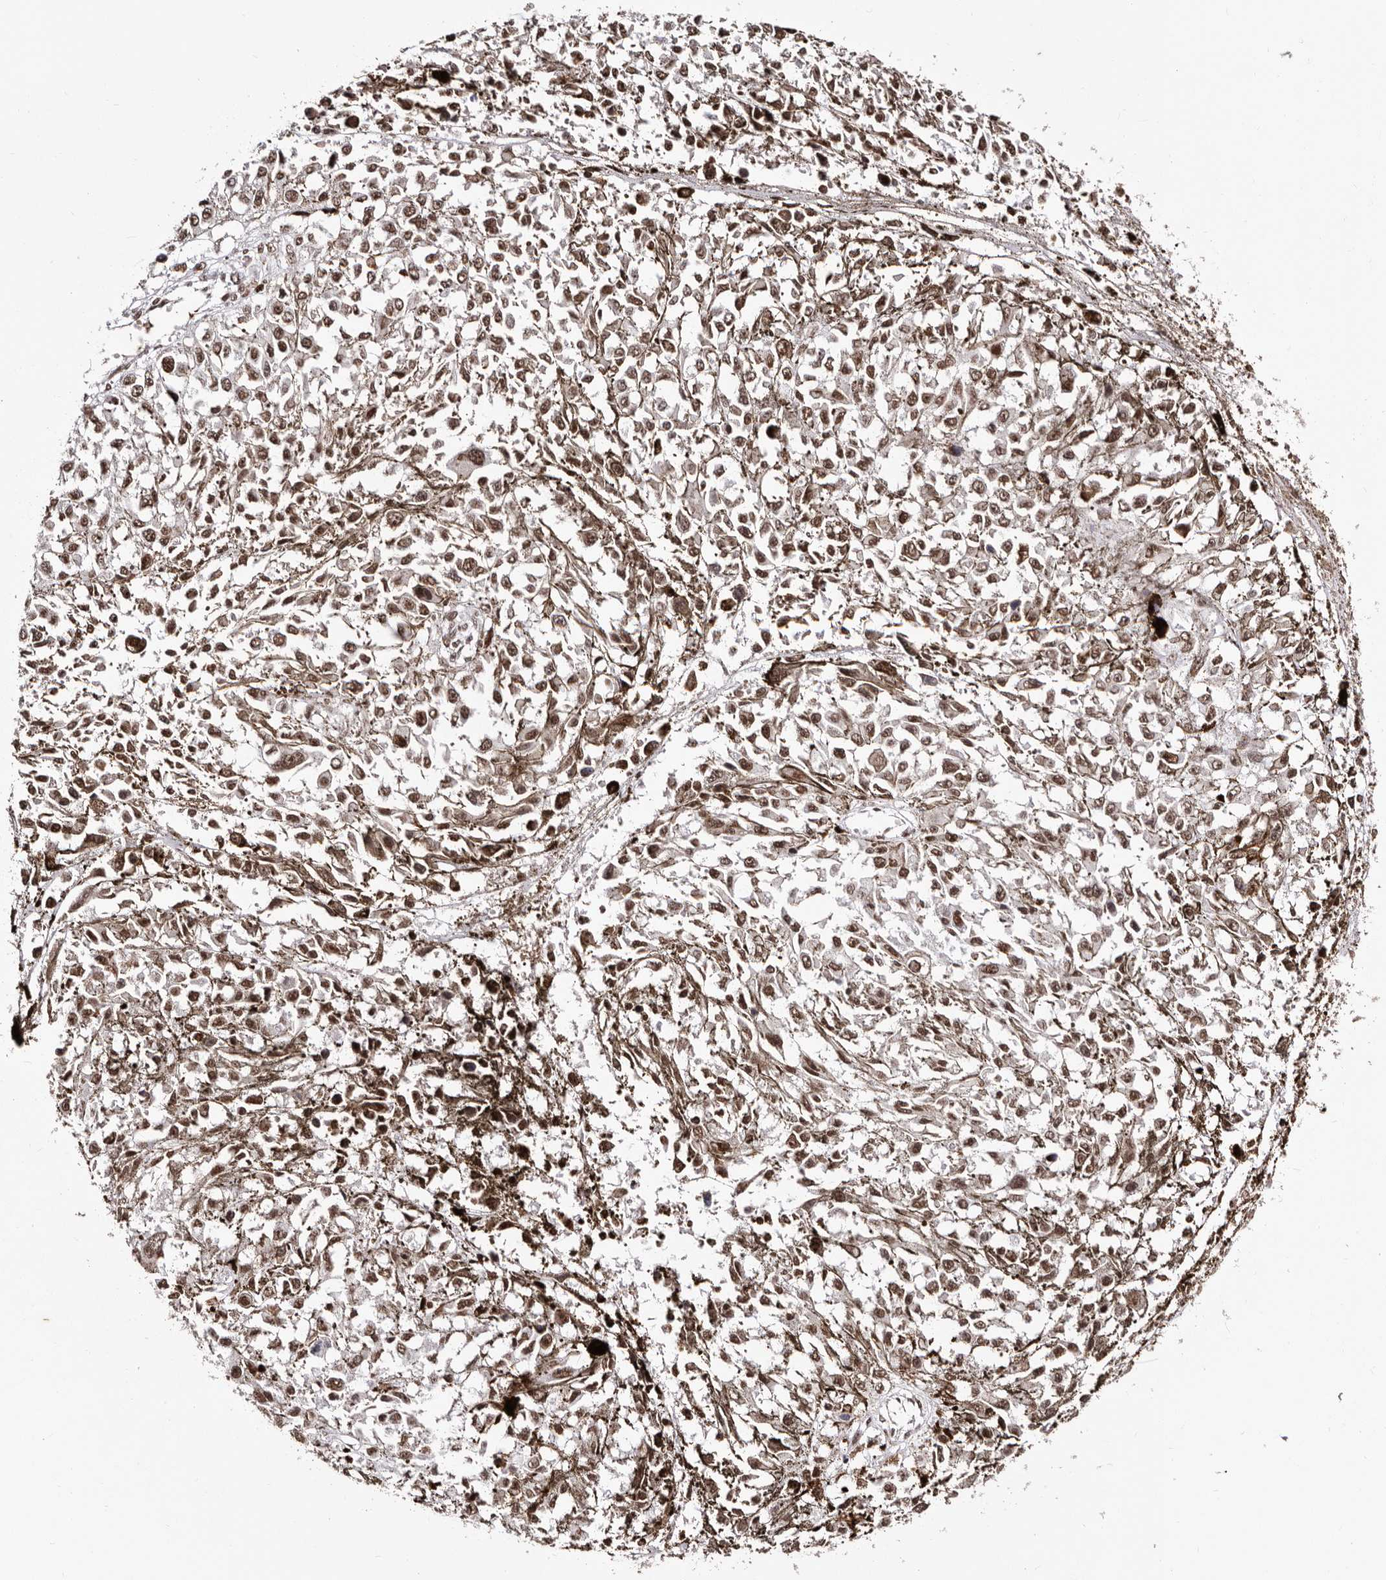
{"staining": {"intensity": "moderate", "quantity": ">75%", "location": "nuclear"}, "tissue": "melanoma", "cell_type": "Tumor cells", "image_type": "cancer", "snomed": [{"axis": "morphology", "description": "Malignant melanoma, Metastatic site"}, {"axis": "topography", "description": "Lymph node"}], "caption": "Moderate nuclear protein staining is appreciated in approximately >75% of tumor cells in melanoma.", "gene": "ANAPC11", "patient": {"sex": "male", "age": 59}}